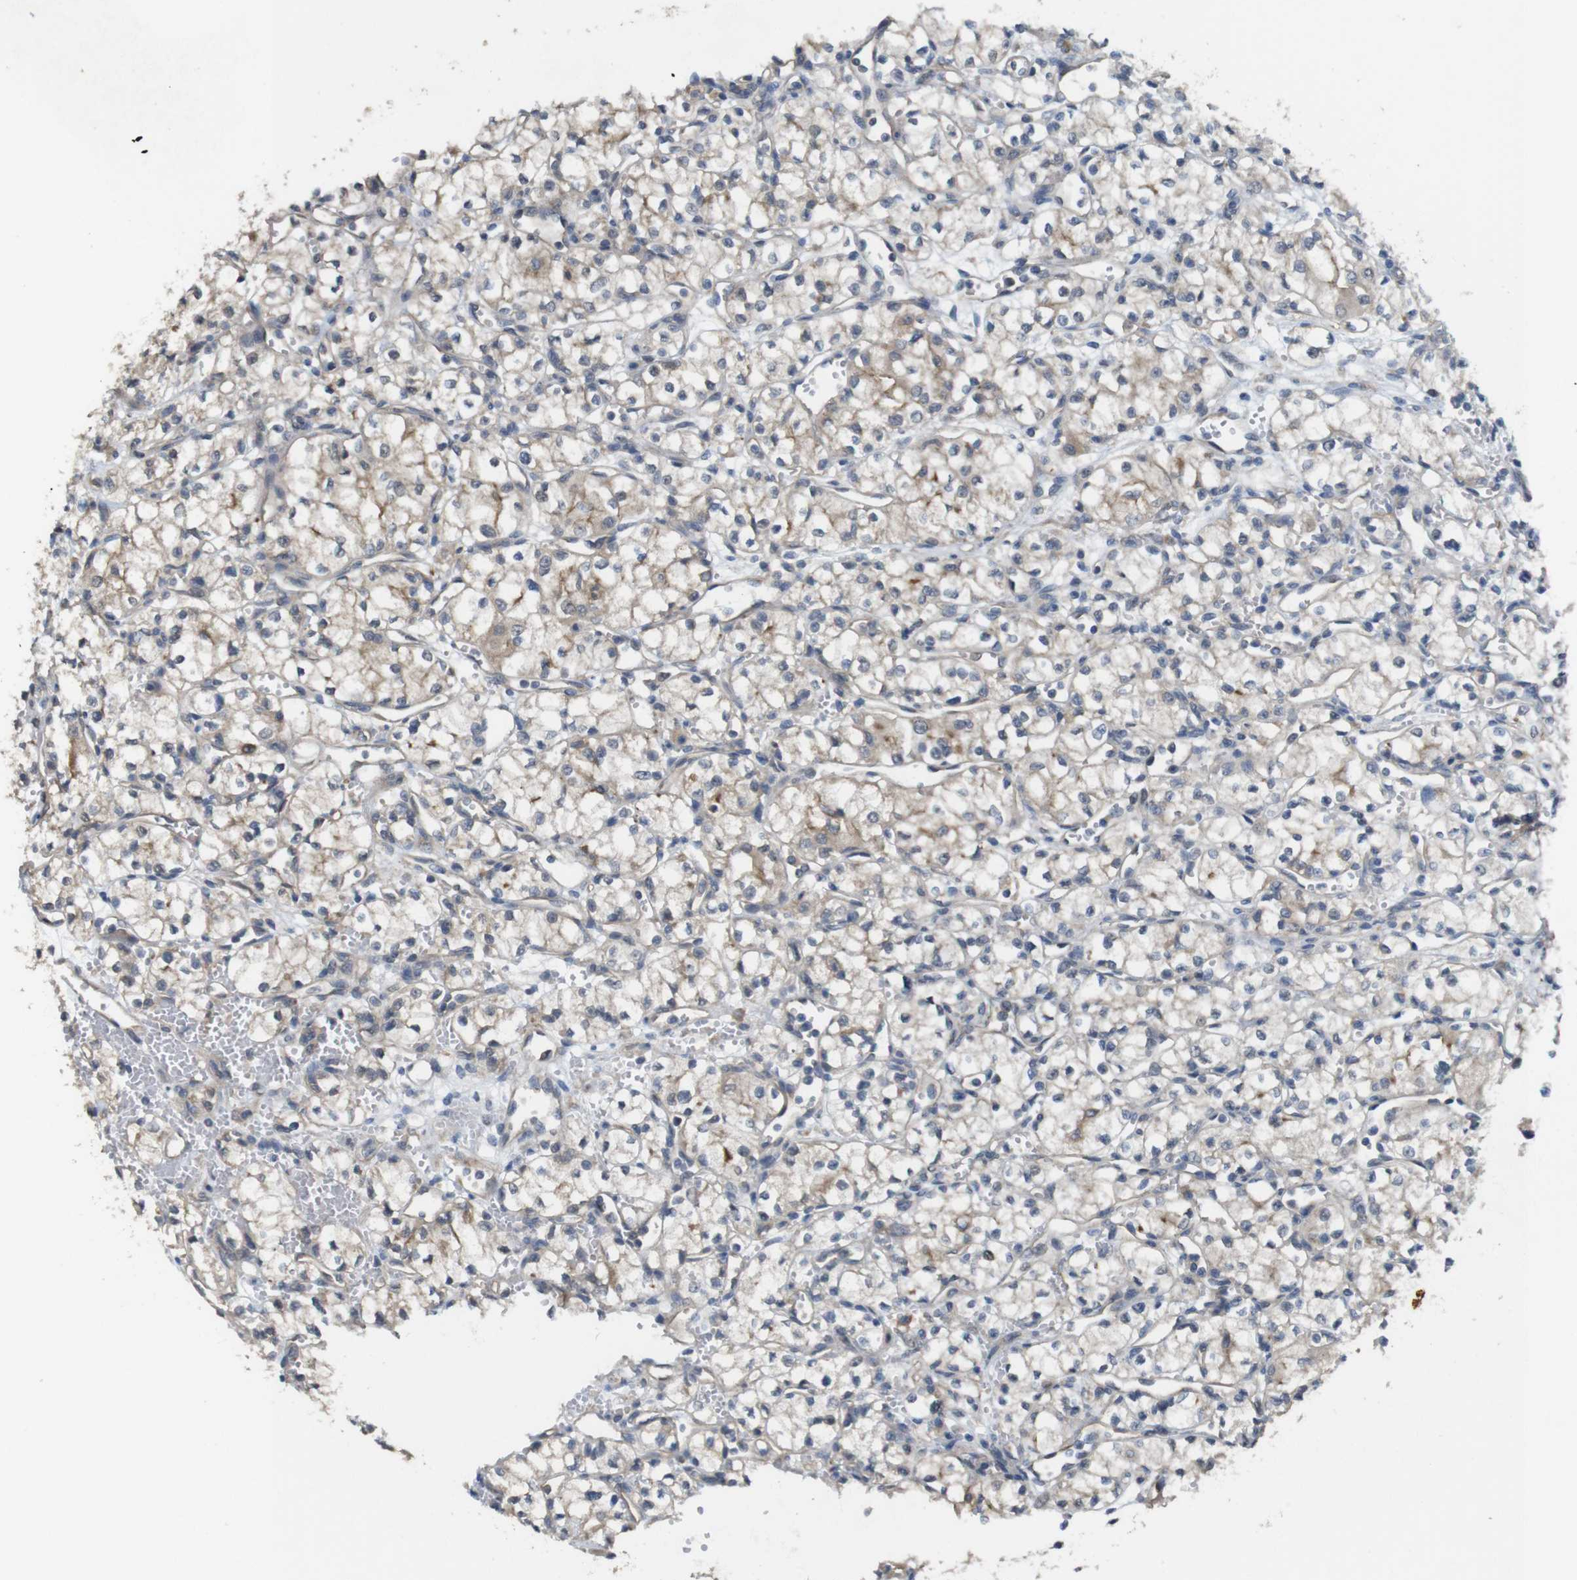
{"staining": {"intensity": "weak", "quantity": "25%-75%", "location": "cytoplasmic/membranous"}, "tissue": "renal cancer", "cell_type": "Tumor cells", "image_type": "cancer", "snomed": [{"axis": "morphology", "description": "Normal tissue, NOS"}, {"axis": "morphology", "description": "Adenocarcinoma, NOS"}, {"axis": "topography", "description": "Kidney"}], "caption": "The immunohistochemical stain shows weak cytoplasmic/membranous staining in tumor cells of renal cancer tissue.", "gene": "CDC34", "patient": {"sex": "male", "age": 59}}